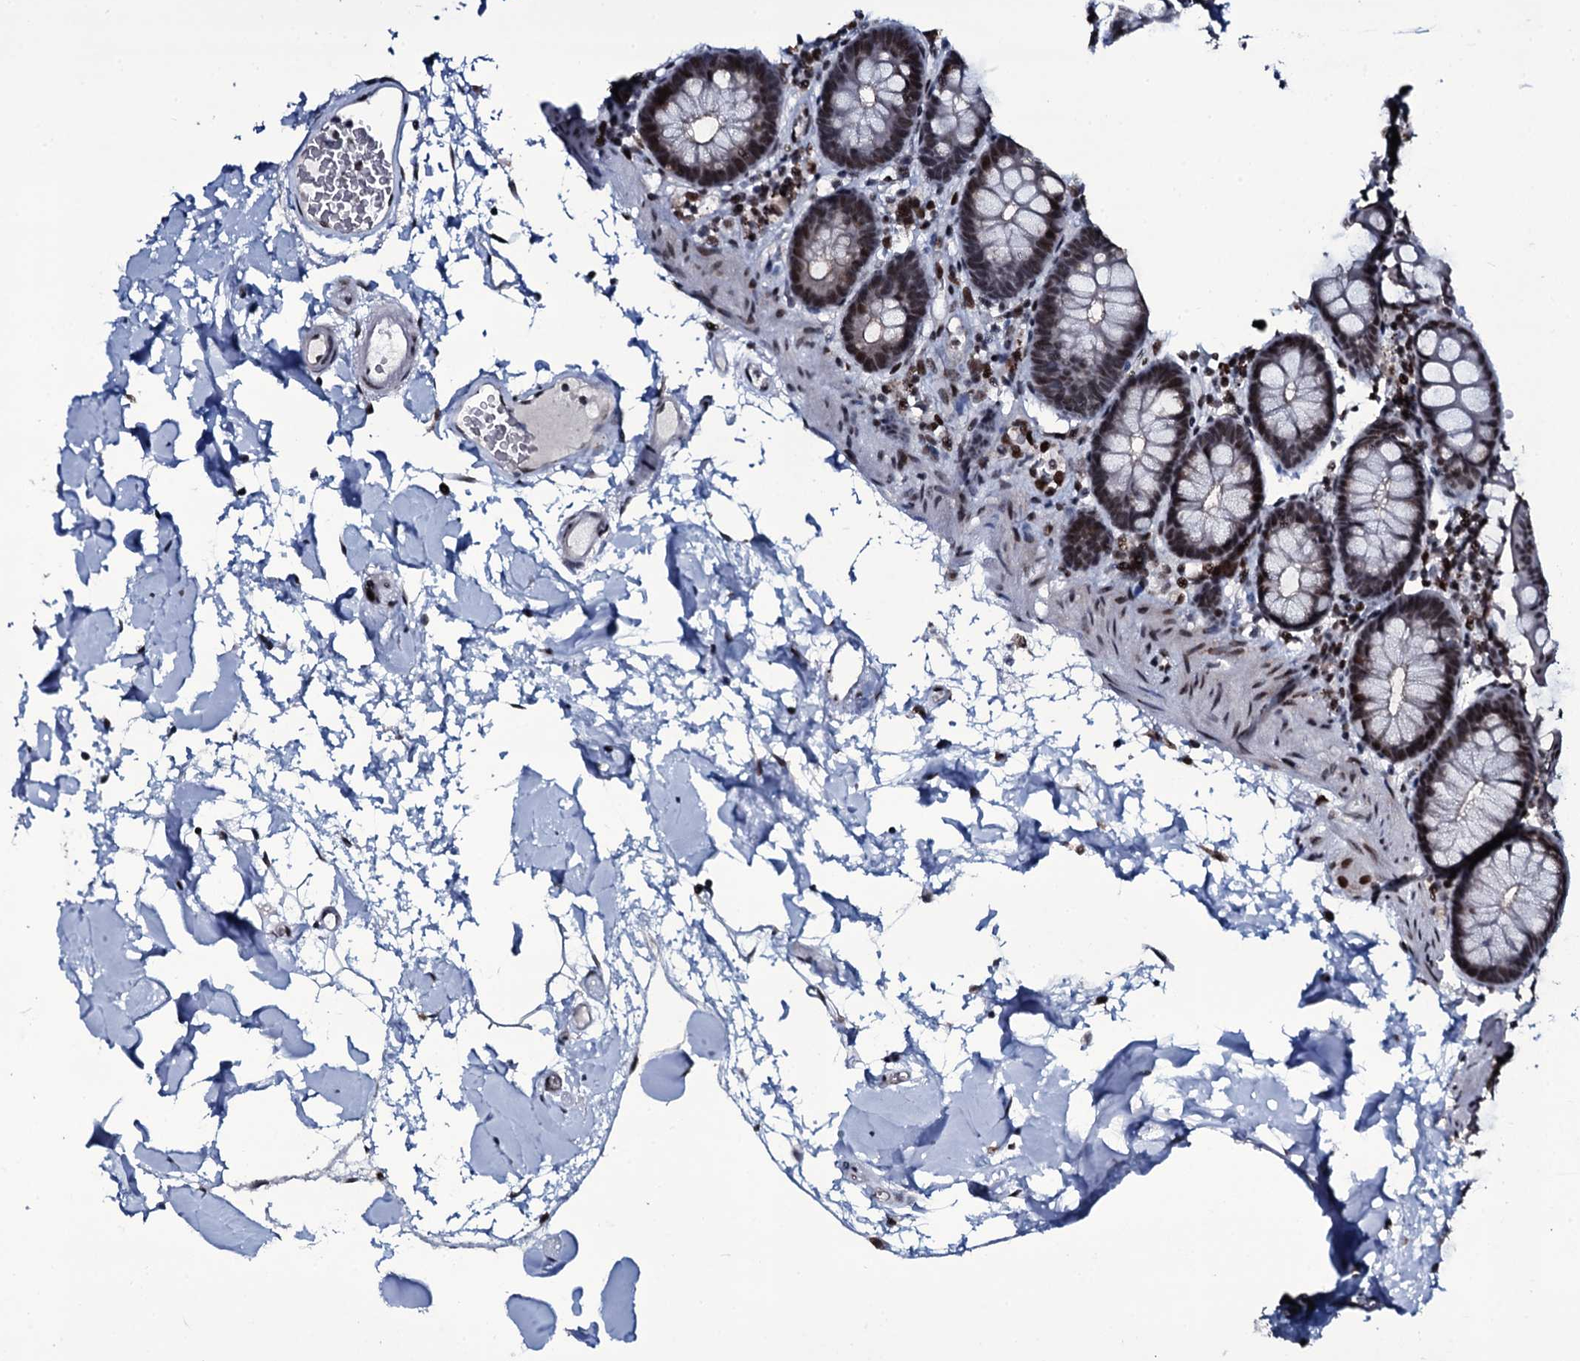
{"staining": {"intensity": "moderate", "quantity": ">75%", "location": "nuclear"}, "tissue": "colon", "cell_type": "Endothelial cells", "image_type": "normal", "snomed": [{"axis": "morphology", "description": "Normal tissue, NOS"}, {"axis": "topography", "description": "Colon"}], "caption": "Normal colon was stained to show a protein in brown. There is medium levels of moderate nuclear positivity in approximately >75% of endothelial cells. (DAB (3,3'-diaminobenzidine) IHC, brown staining for protein, blue staining for nuclei).", "gene": "ZMIZ2", "patient": {"sex": "male", "age": 75}}